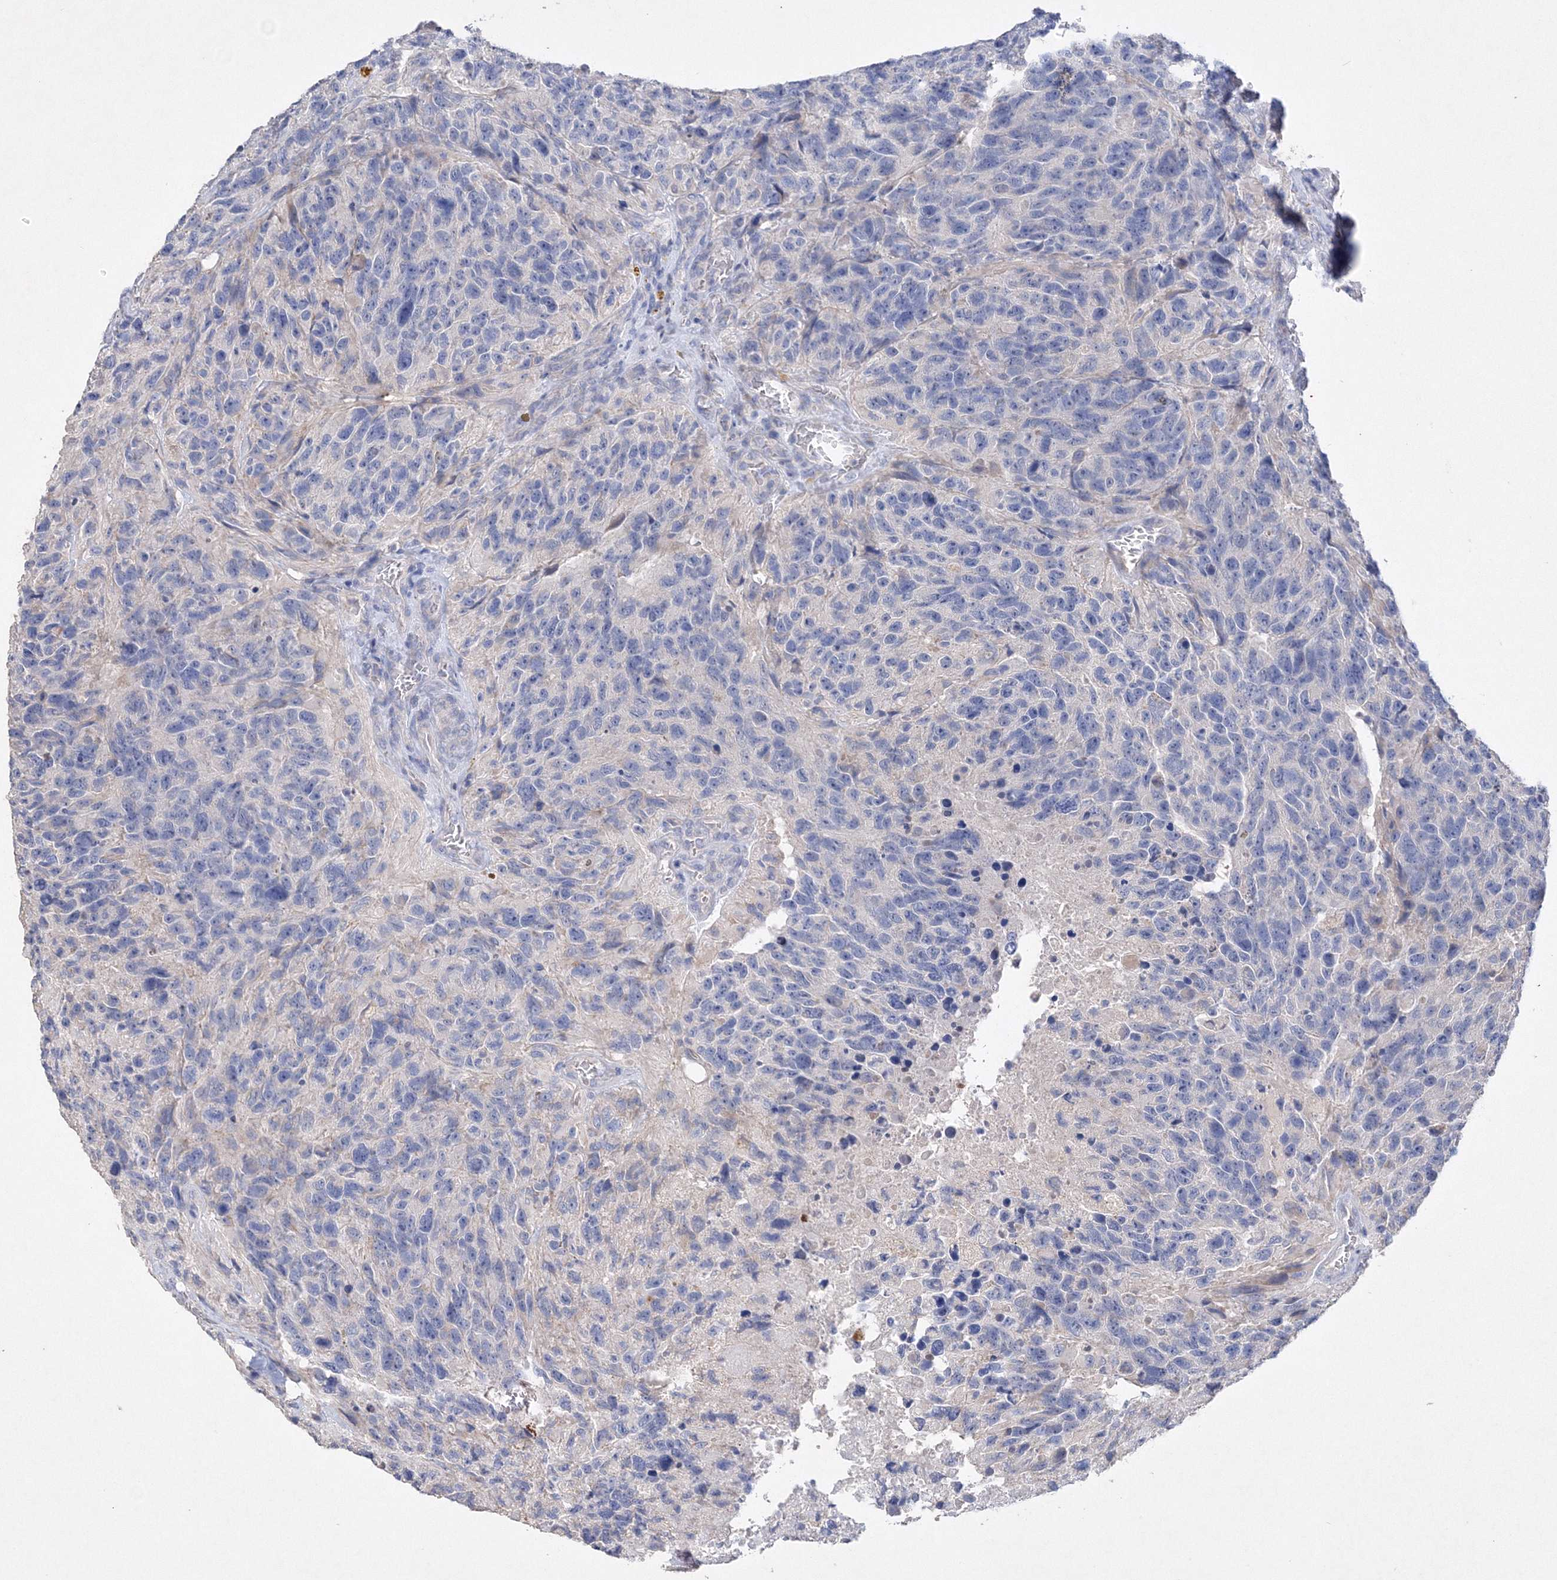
{"staining": {"intensity": "negative", "quantity": "none", "location": "none"}, "tissue": "glioma", "cell_type": "Tumor cells", "image_type": "cancer", "snomed": [{"axis": "morphology", "description": "Glioma, malignant, High grade"}, {"axis": "topography", "description": "Brain"}], "caption": "Protein analysis of high-grade glioma (malignant) exhibits no significant staining in tumor cells.", "gene": "GLS", "patient": {"sex": "male", "age": 69}}